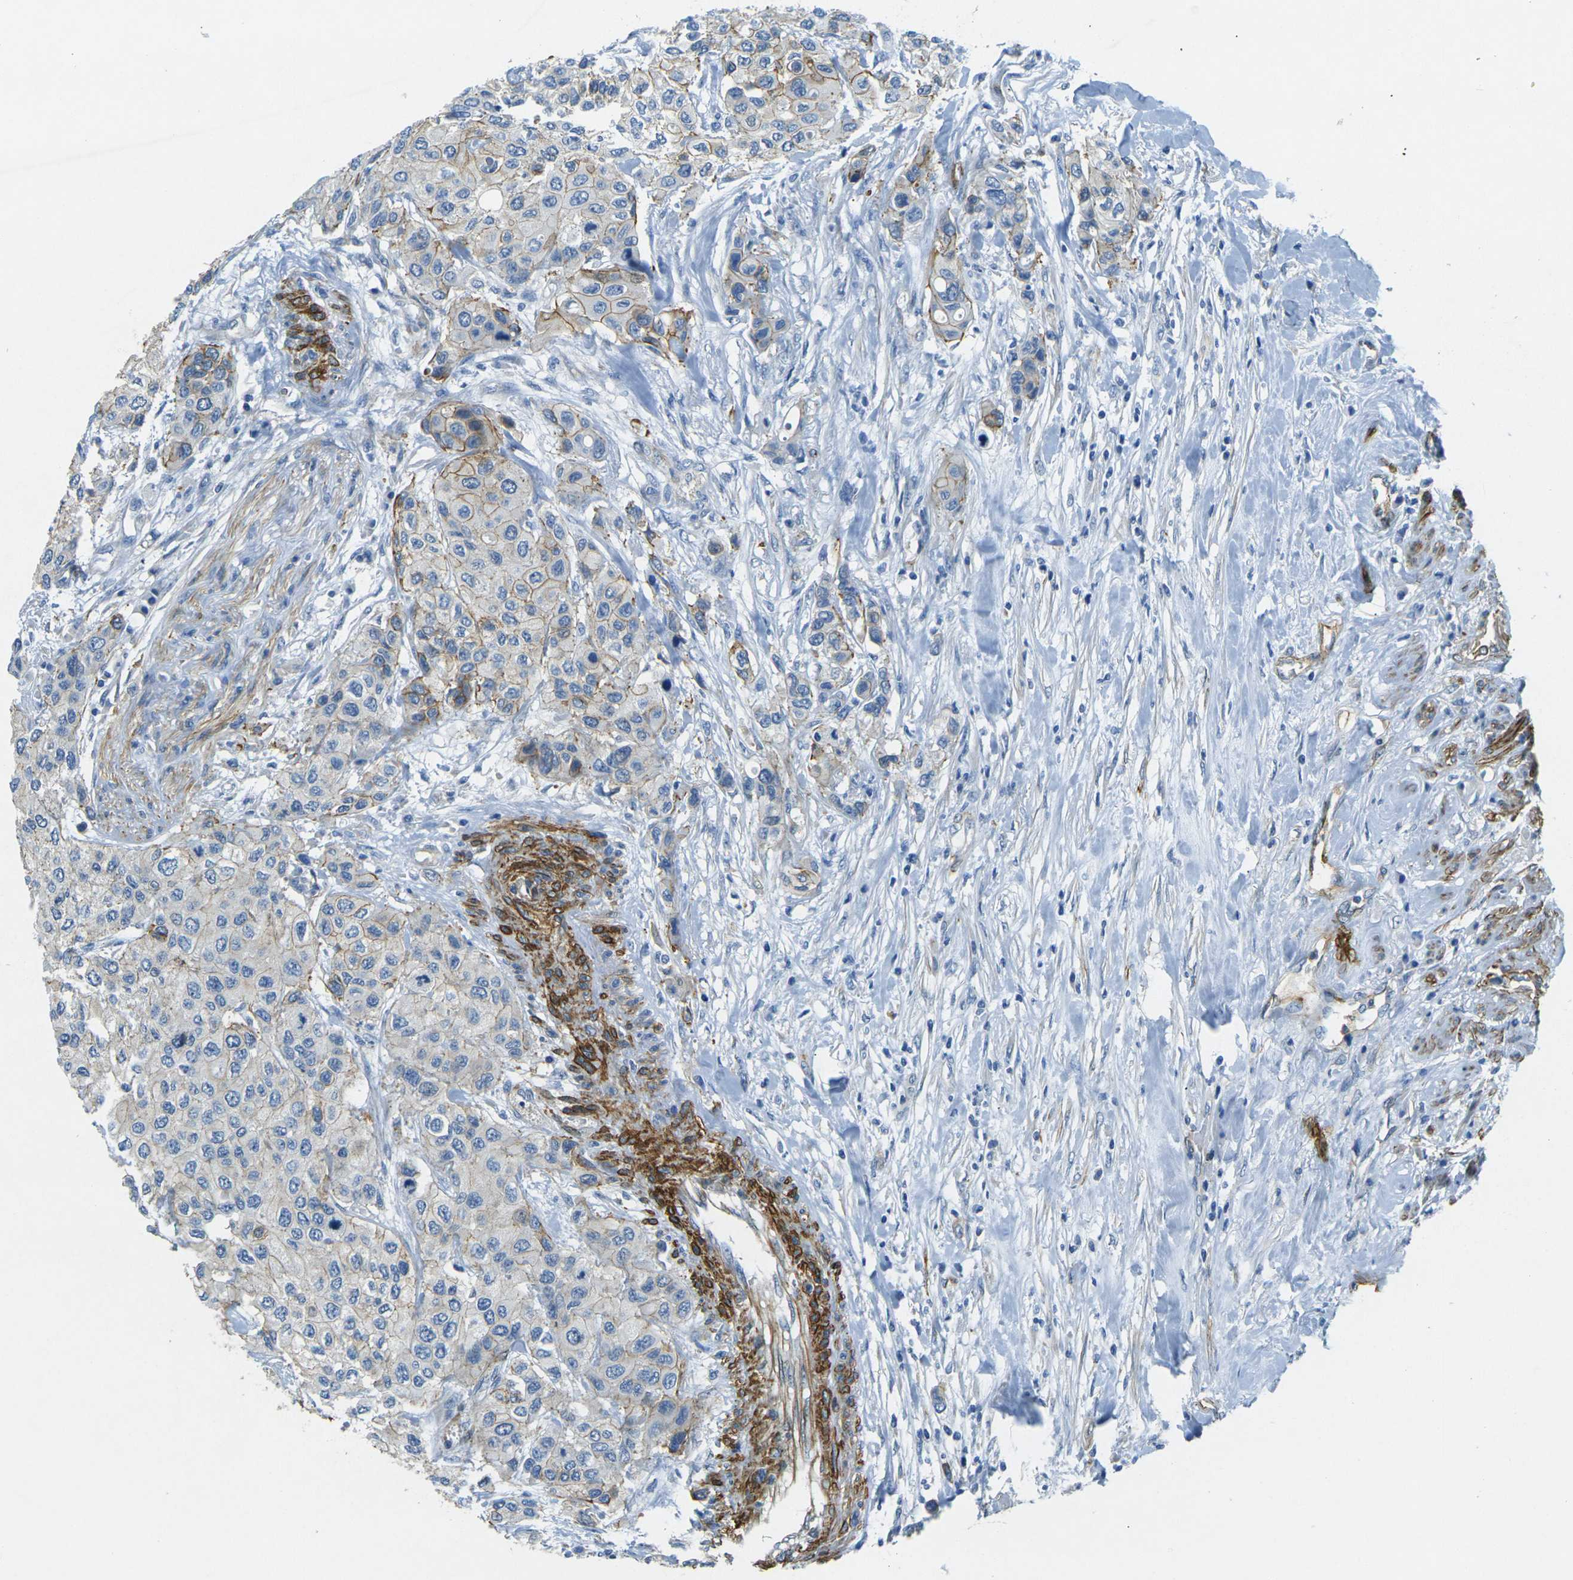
{"staining": {"intensity": "weak", "quantity": "<25%", "location": "cytoplasmic/membranous"}, "tissue": "urothelial cancer", "cell_type": "Tumor cells", "image_type": "cancer", "snomed": [{"axis": "morphology", "description": "Urothelial carcinoma, High grade"}, {"axis": "topography", "description": "Urinary bladder"}], "caption": "DAB (3,3'-diaminobenzidine) immunohistochemical staining of urothelial cancer displays no significant positivity in tumor cells.", "gene": "EPHA7", "patient": {"sex": "female", "age": 56}}